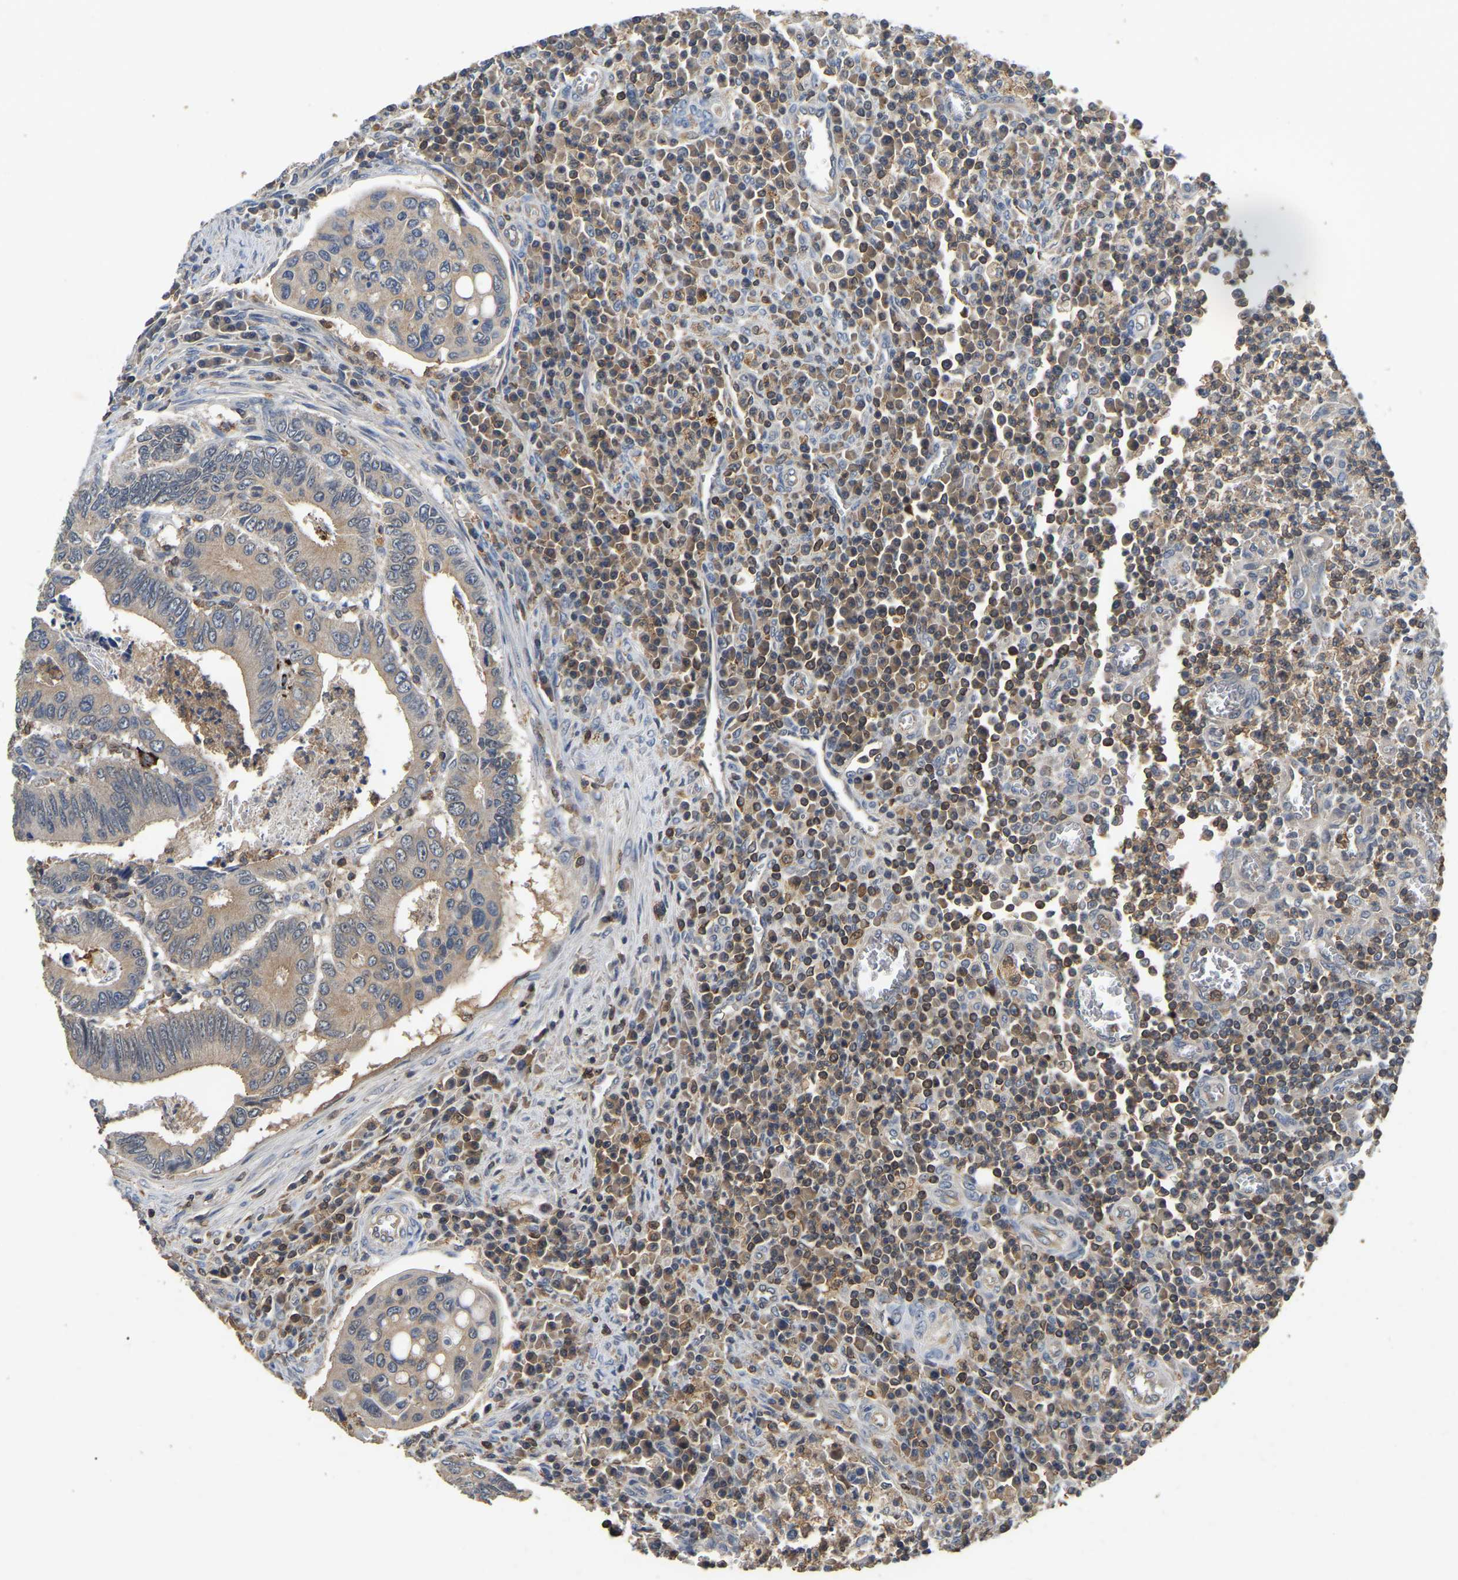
{"staining": {"intensity": "weak", "quantity": ">75%", "location": "cytoplasmic/membranous"}, "tissue": "colorectal cancer", "cell_type": "Tumor cells", "image_type": "cancer", "snomed": [{"axis": "morphology", "description": "Inflammation, NOS"}, {"axis": "morphology", "description": "Adenocarcinoma, NOS"}, {"axis": "topography", "description": "Colon"}], "caption": "Protein expression analysis of adenocarcinoma (colorectal) displays weak cytoplasmic/membranous staining in approximately >75% of tumor cells.", "gene": "SMPD2", "patient": {"sex": "male", "age": 72}}